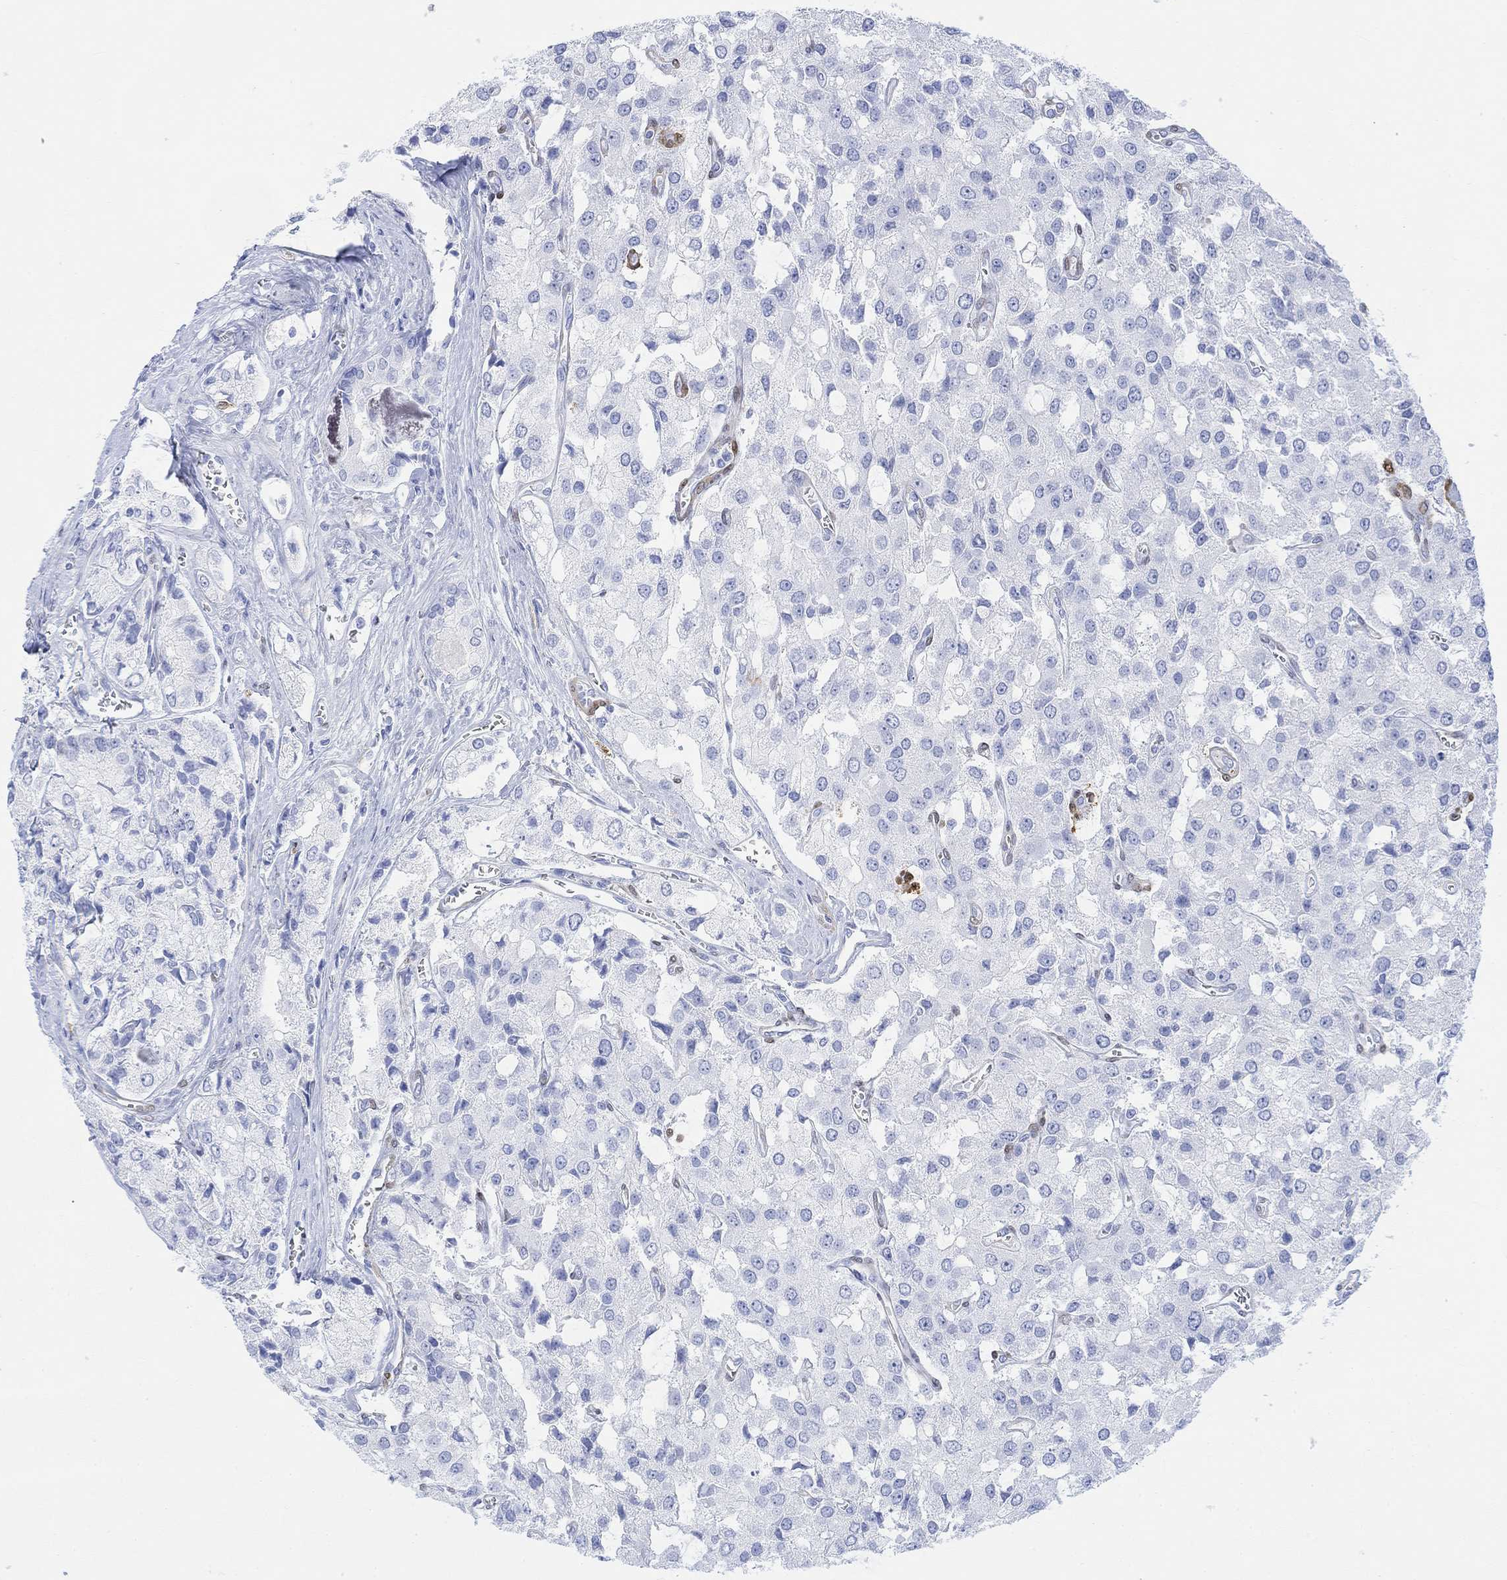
{"staining": {"intensity": "negative", "quantity": "none", "location": "none"}, "tissue": "prostate cancer", "cell_type": "Tumor cells", "image_type": "cancer", "snomed": [{"axis": "morphology", "description": "Adenocarcinoma, NOS"}, {"axis": "topography", "description": "Prostate and seminal vesicle, NOS"}, {"axis": "topography", "description": "Prostate"}], "caption": "High magnification brightfield microscopy of prostate adenocarcinoma stained with DAB (3,3'-diaminobenzidine) (brown) and counterstained with hematoxylin (blue): tumor cells show no significant staining.", "gene": "TPPP3", "patient": {"sex": "male", "age": 67}}